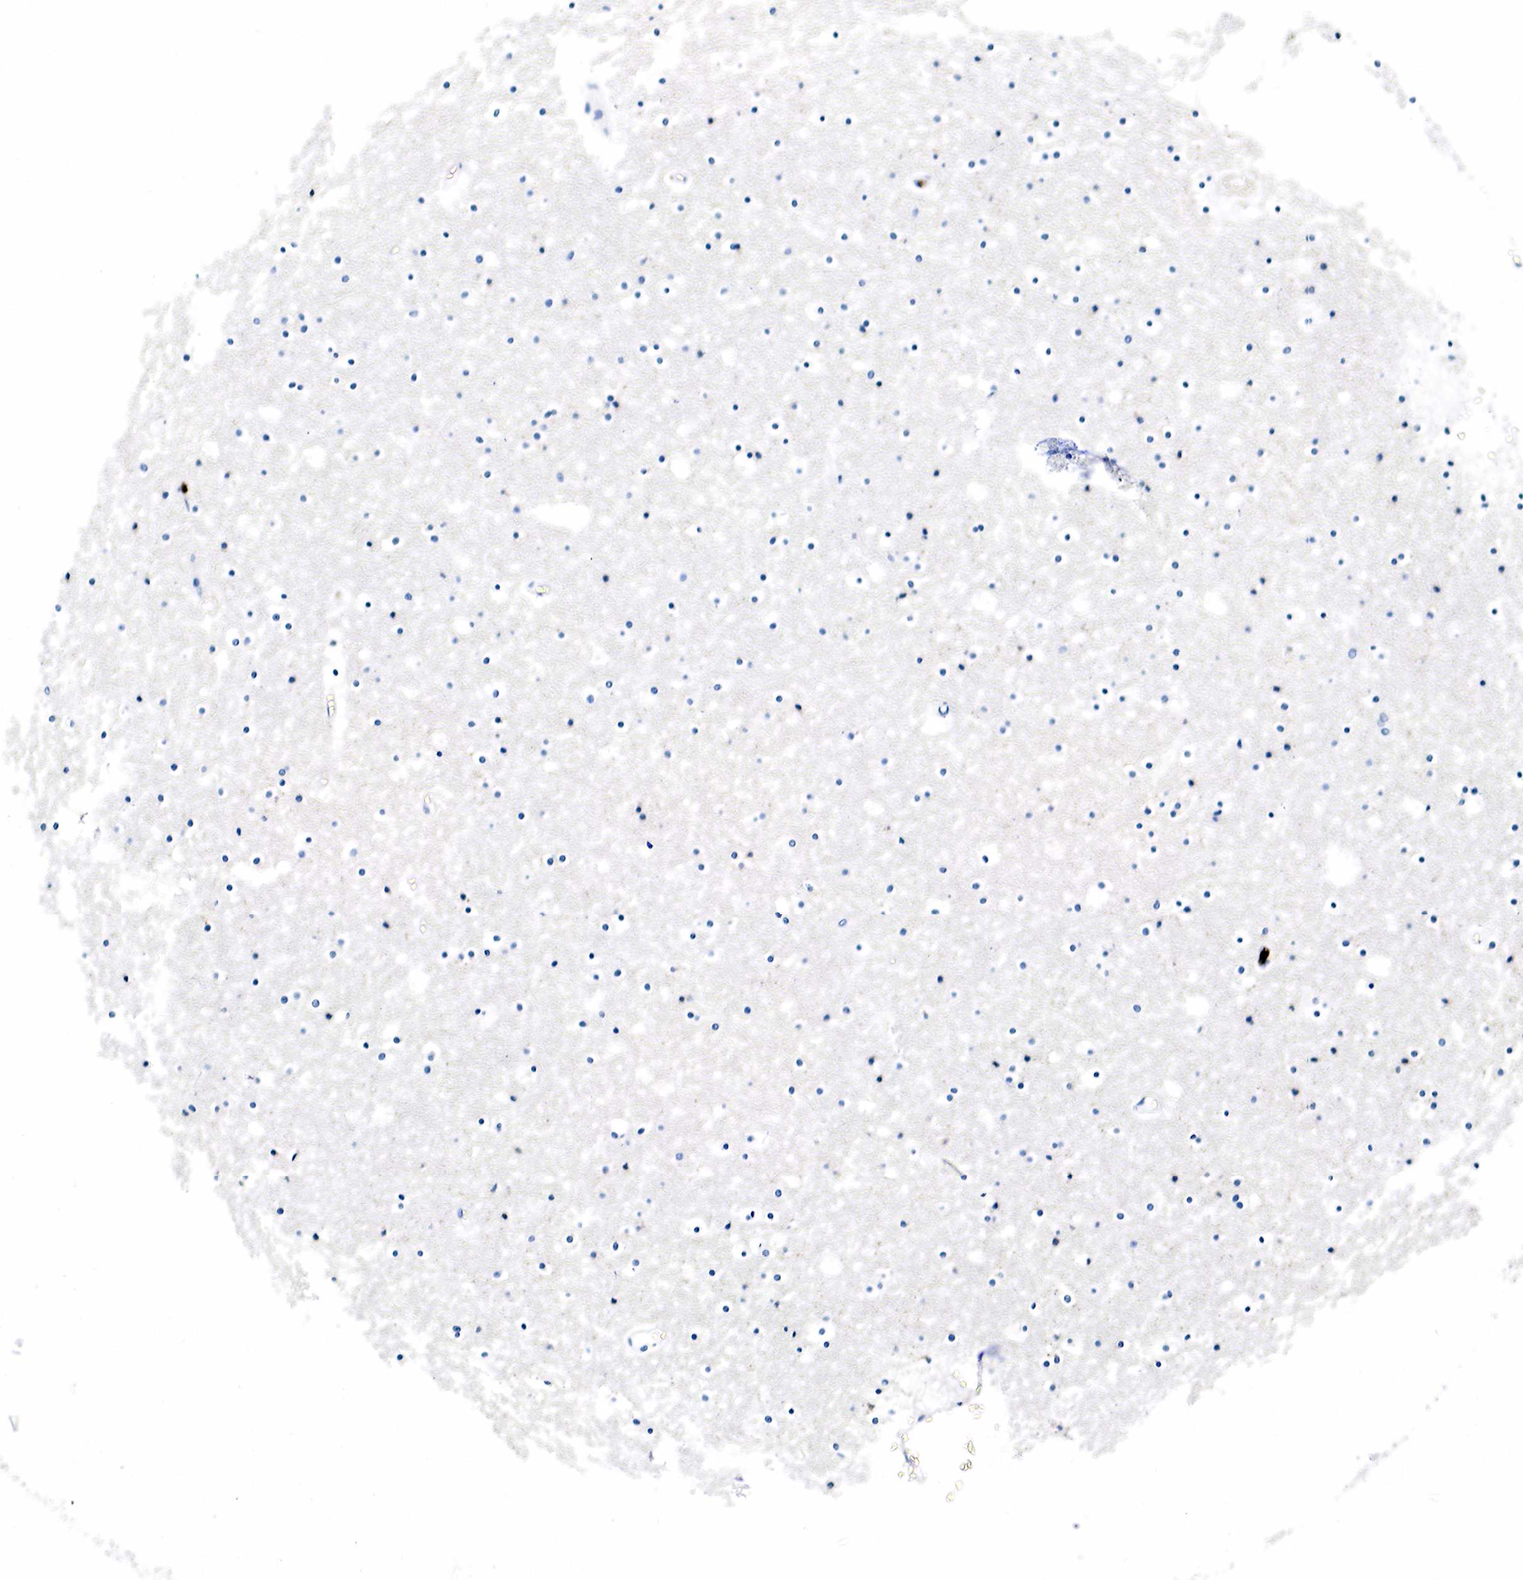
{"staining": {"intensity": "negative", "quantity": "none", "location": "none"}, "tissue": "caudate", "cell_type": "Glial cells", "image_type": "normal", "snomed": [{"axis": "morphology", "description": "Normal tissue, NOS"}, {"axis": "topography", "description": "Lateral ventricle wall"}], "caption": "Glial cells show no significant protein expression in unremarkable caudate.", "gene": "LYZ", "patient": {"sex": "male", "age": 45}}